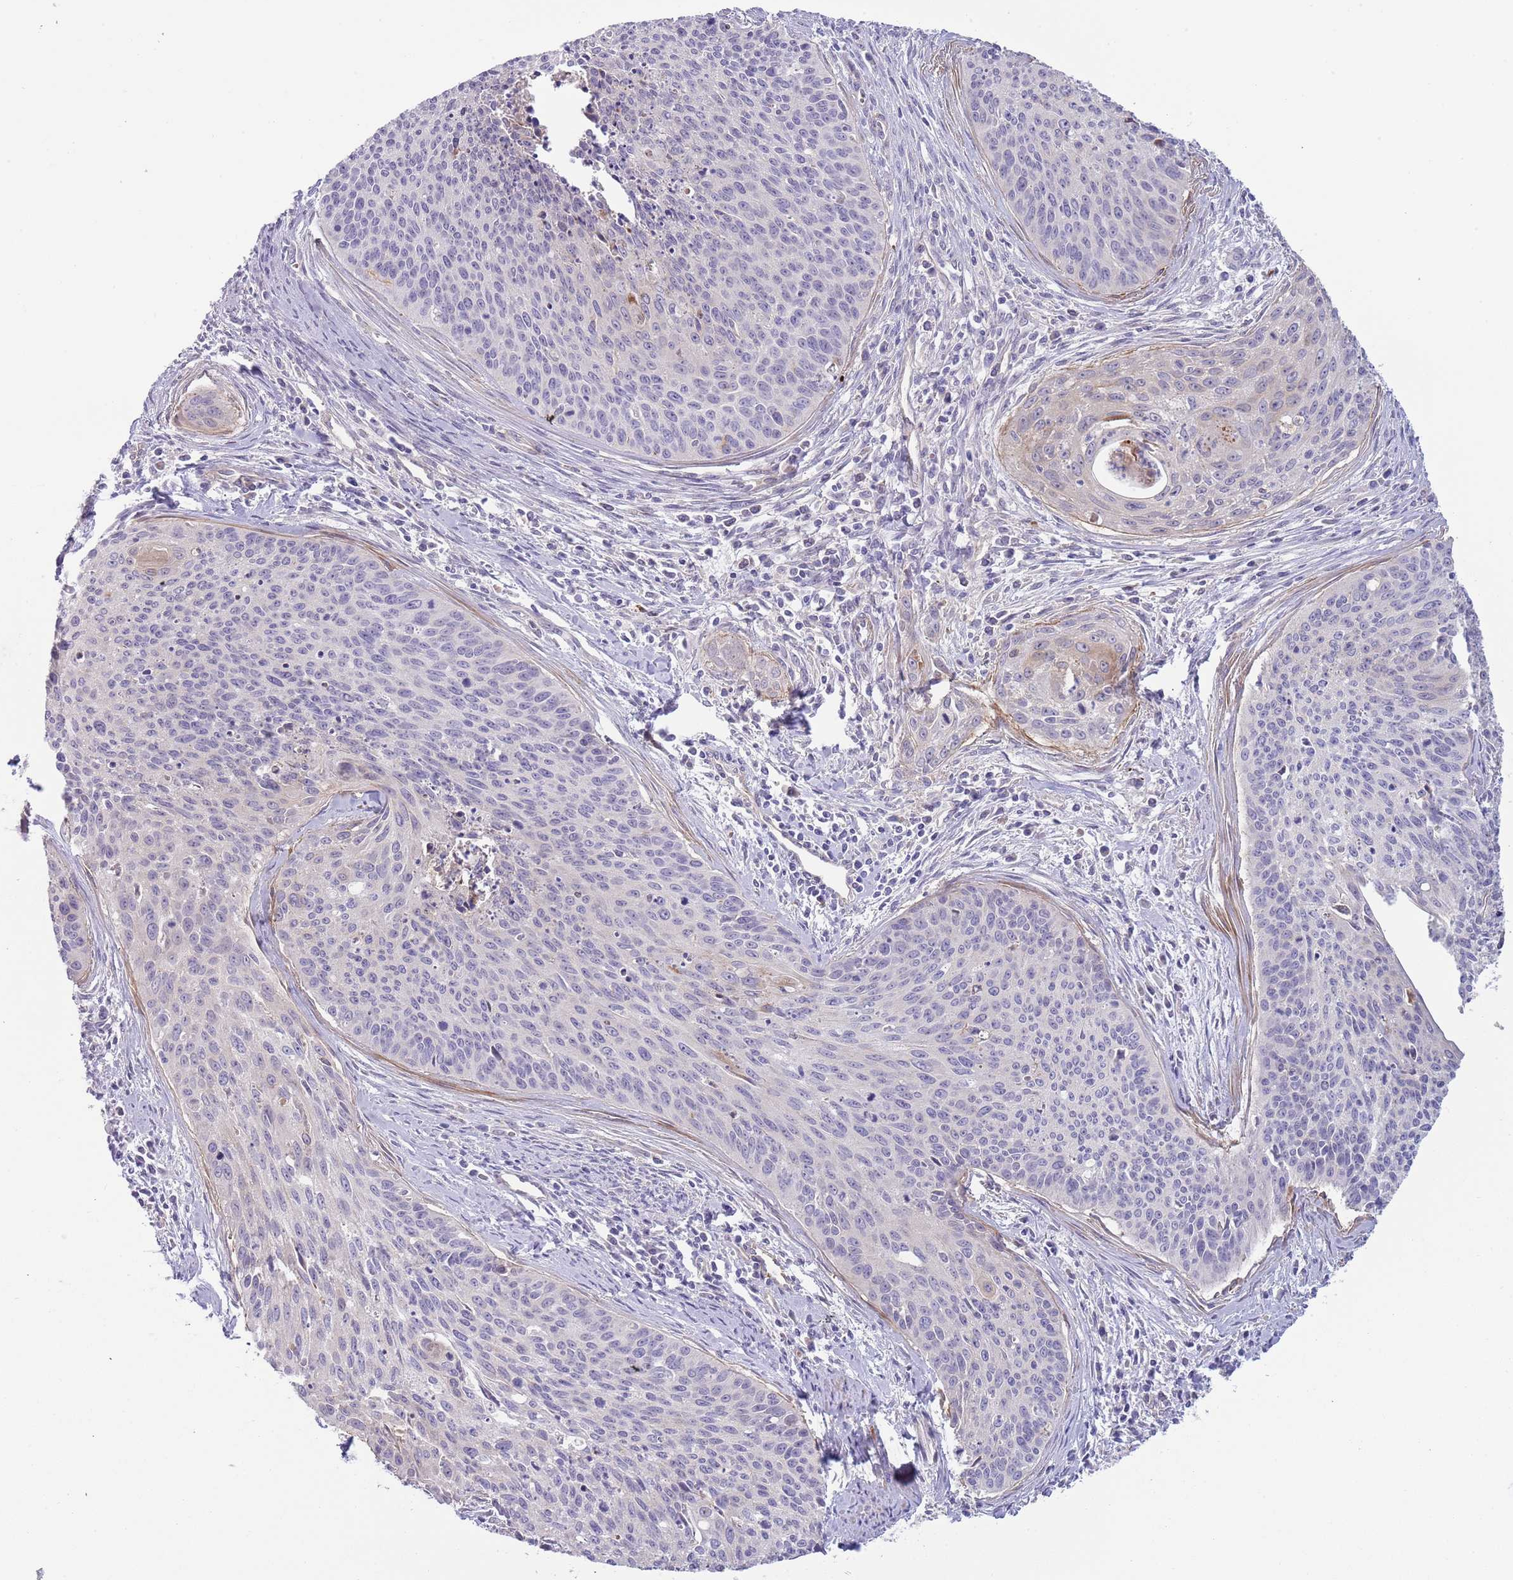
{"staining": {"intensity": "negative", "quantity": "none", "location": "none"}, "tissue": "cervical cancer", "cell_type": "Tumor cells", "image_type": "cancer", "snomed": [{"axis": "morphology", "description": "Squamous cell carcinoma, NOS"}, {"axis": "topography", "description": "Cervix"}], "caption": "An IHC histopathology image of cervical cancer is shown. There is no staining in tumor cells of cervical cancer.", "gene": "TINAGL1", "patient": {"sex": "female", "age": 55}}